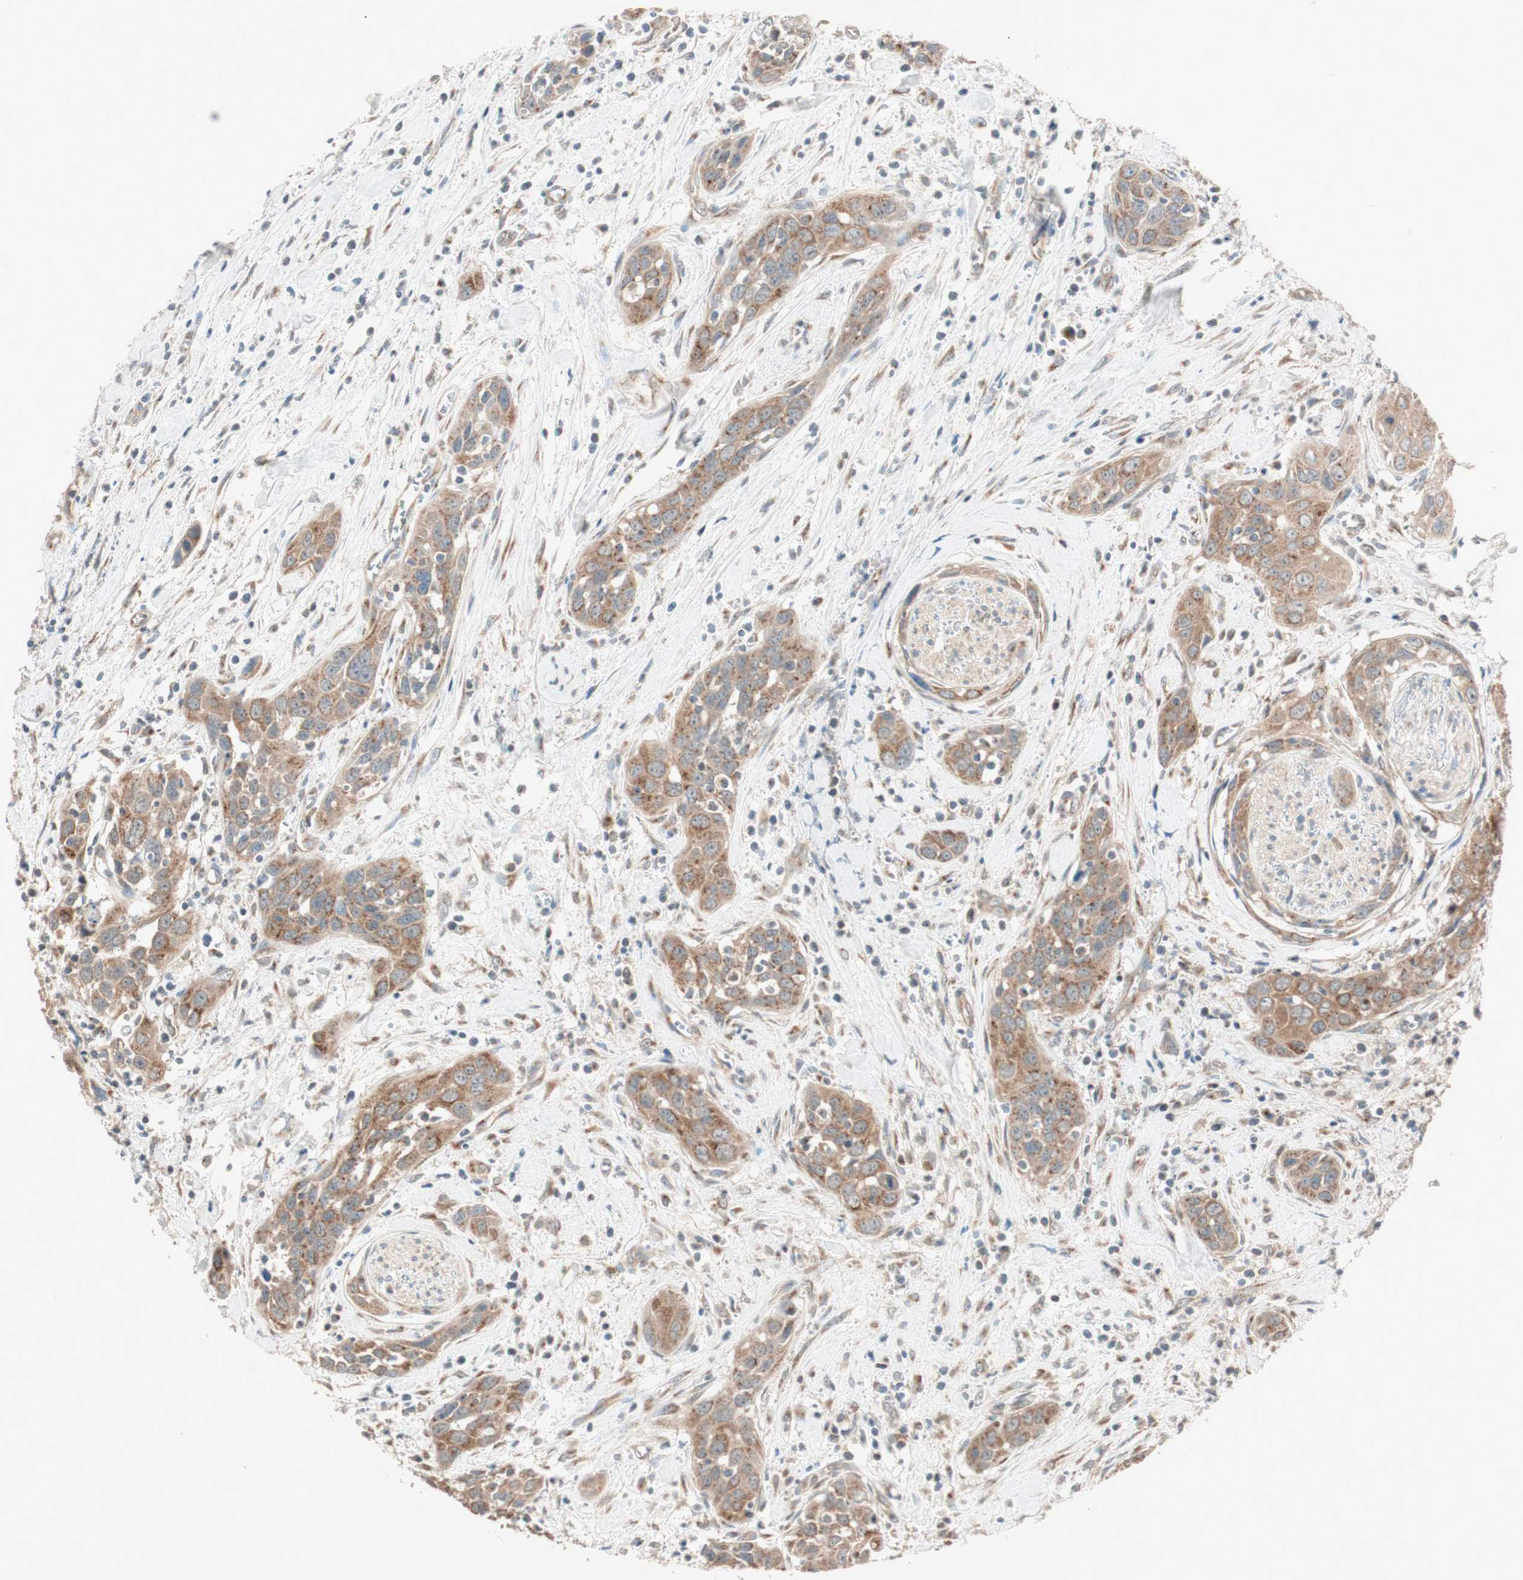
{"staining": {"intensity": "moderate", "quantity": ">75%", "location": "cytoplasmic/membranous"}, "tissue": "head and neck cancer", "cell_type": "Tumor cells", "image_type": "cancer", "snomed": [{"axis": "morphology", "description": "Squamous cell carcinoma, NOS"}, {"axis": "topography", "description": "Oral tissue"}, {"axis": "topography", "description": "Head-Neck"}], "caption": "Immunohistochemical staining of human head and neck cancer (squamous cell carcinoma) displays medium levels of moderate cytoplasmic/membranous expression in about >75% of tumor cells.", "gene": "SEC16A", "patient": {"sex": "female", "age": 50}}